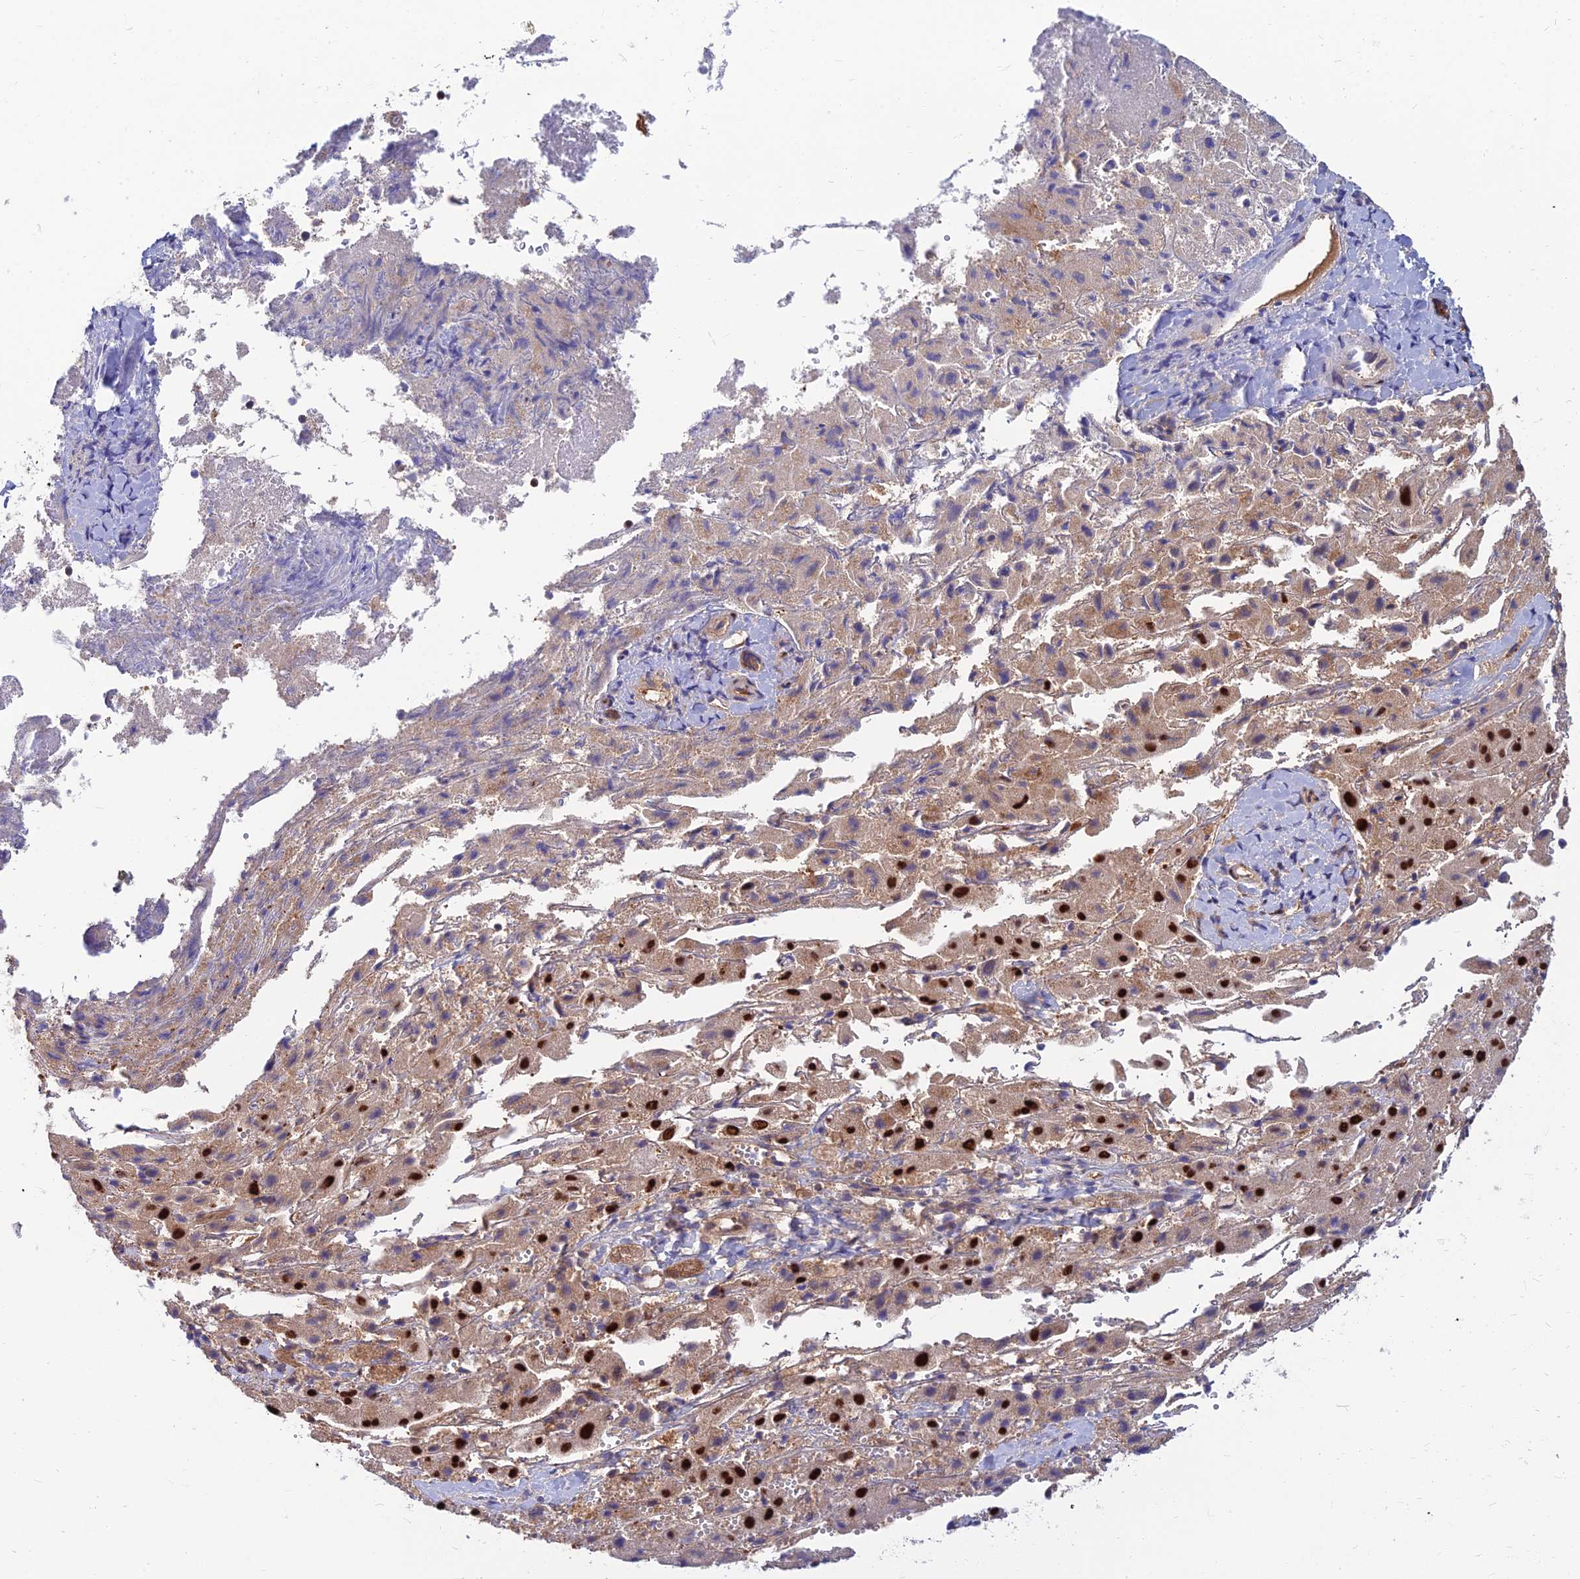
{"staining": {"intensity": "strong", "quantity": "25%-75%", "location": "nuclear"}, "tissue": "liver cancer", "cell_type": "Tumor cells", "image_type": "cancer", "snomed": [{"axis": "morphology", "description": "Carcinoma, Hepatocellular, NOS"}, {"axis": "topography", "description": "Liver"}], "caption": "Human liver cancer (hepatocellular carcinoma) stained with a protein marker demonstrates strong staining in tumor cells.", "gene": "DNPEP", "patient": {"sex": "female", "age": 58}}